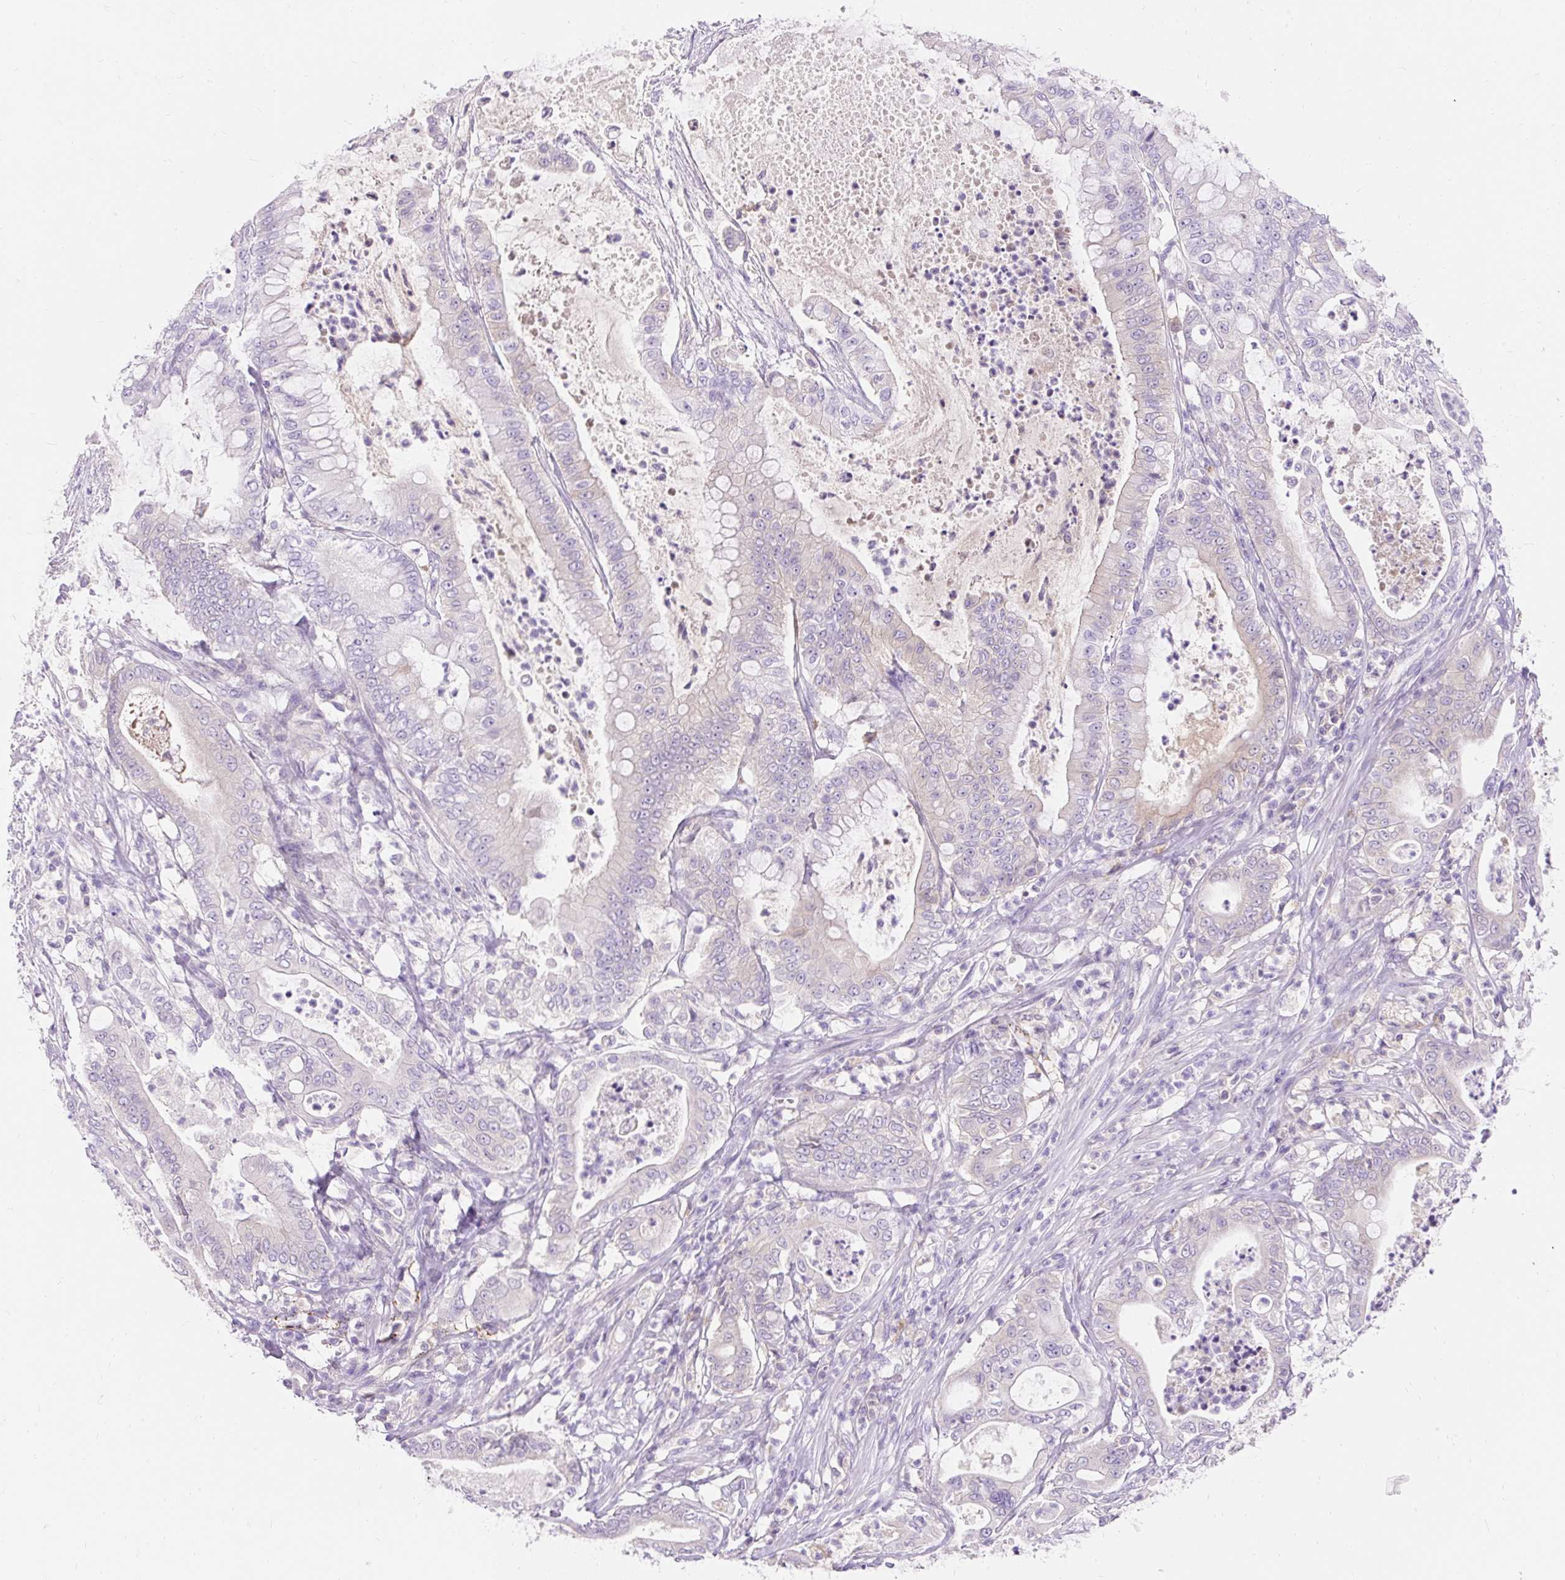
{"staining": {"intensity": "weak", "quantity": "<25%", "location": "cytoplasmic/membranous"}, "tissue": "pancreatic cancer", "cell_type": "Tumor cells", "image_type": "cancer", "snomed": [{"axis": "morphology", "description": "Adenocarcinoma, NOS"}, {"axis": "topography", "description": "Pancreas"}], "caption": "This is a photomicrograph of immunohistochemistry (IHC) staining of adenocarcinoma (pancreatic), which shows no positivity in tumor cells.", "gene": "TMEM150C", "patient": {"sex": "male", "age": 71}}